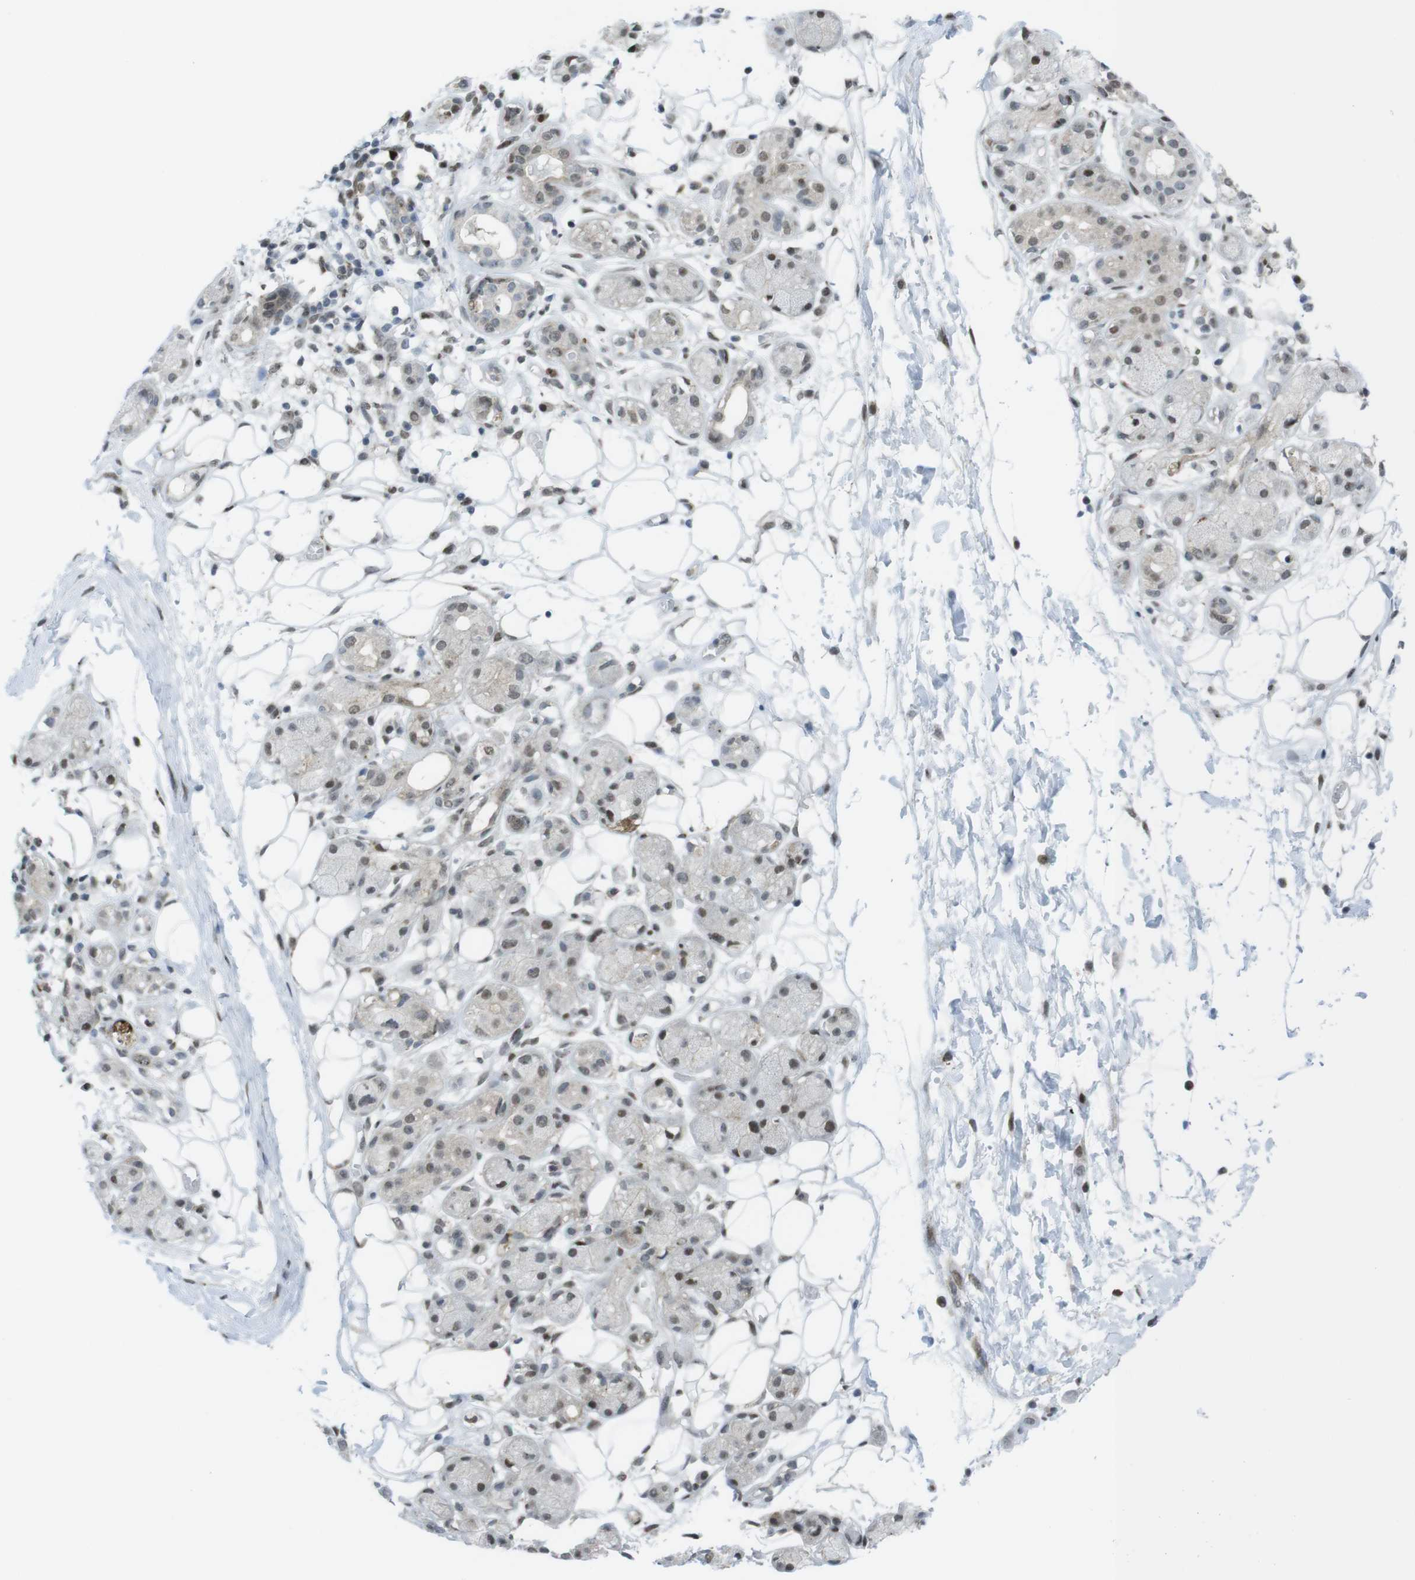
{"staining": {"intensity": "moderate", "quantity": ">75%", "location": "nuclear"}, "tissue": "adipose tissue", "cell_type": "Adipocytes", "image_type": "normal", "snomed": [{"axis": "morphology", "description": "Normal tissue, NOS"}, {"axis": "morphology", "description": "Inflammation, NOS"}, {"axis": "topography", "description": "Vascular tissue"}, {"axis": "topography", "description": "Salivary gland"}], "caption": "Brown immunohistochemical staining in unremarkable human adipose tissue demonstrates moderate nuclear positivity in approximately >75% of adipocytes.", "gene": "UBB", "patient": {"sex": "female", "age": 75}}